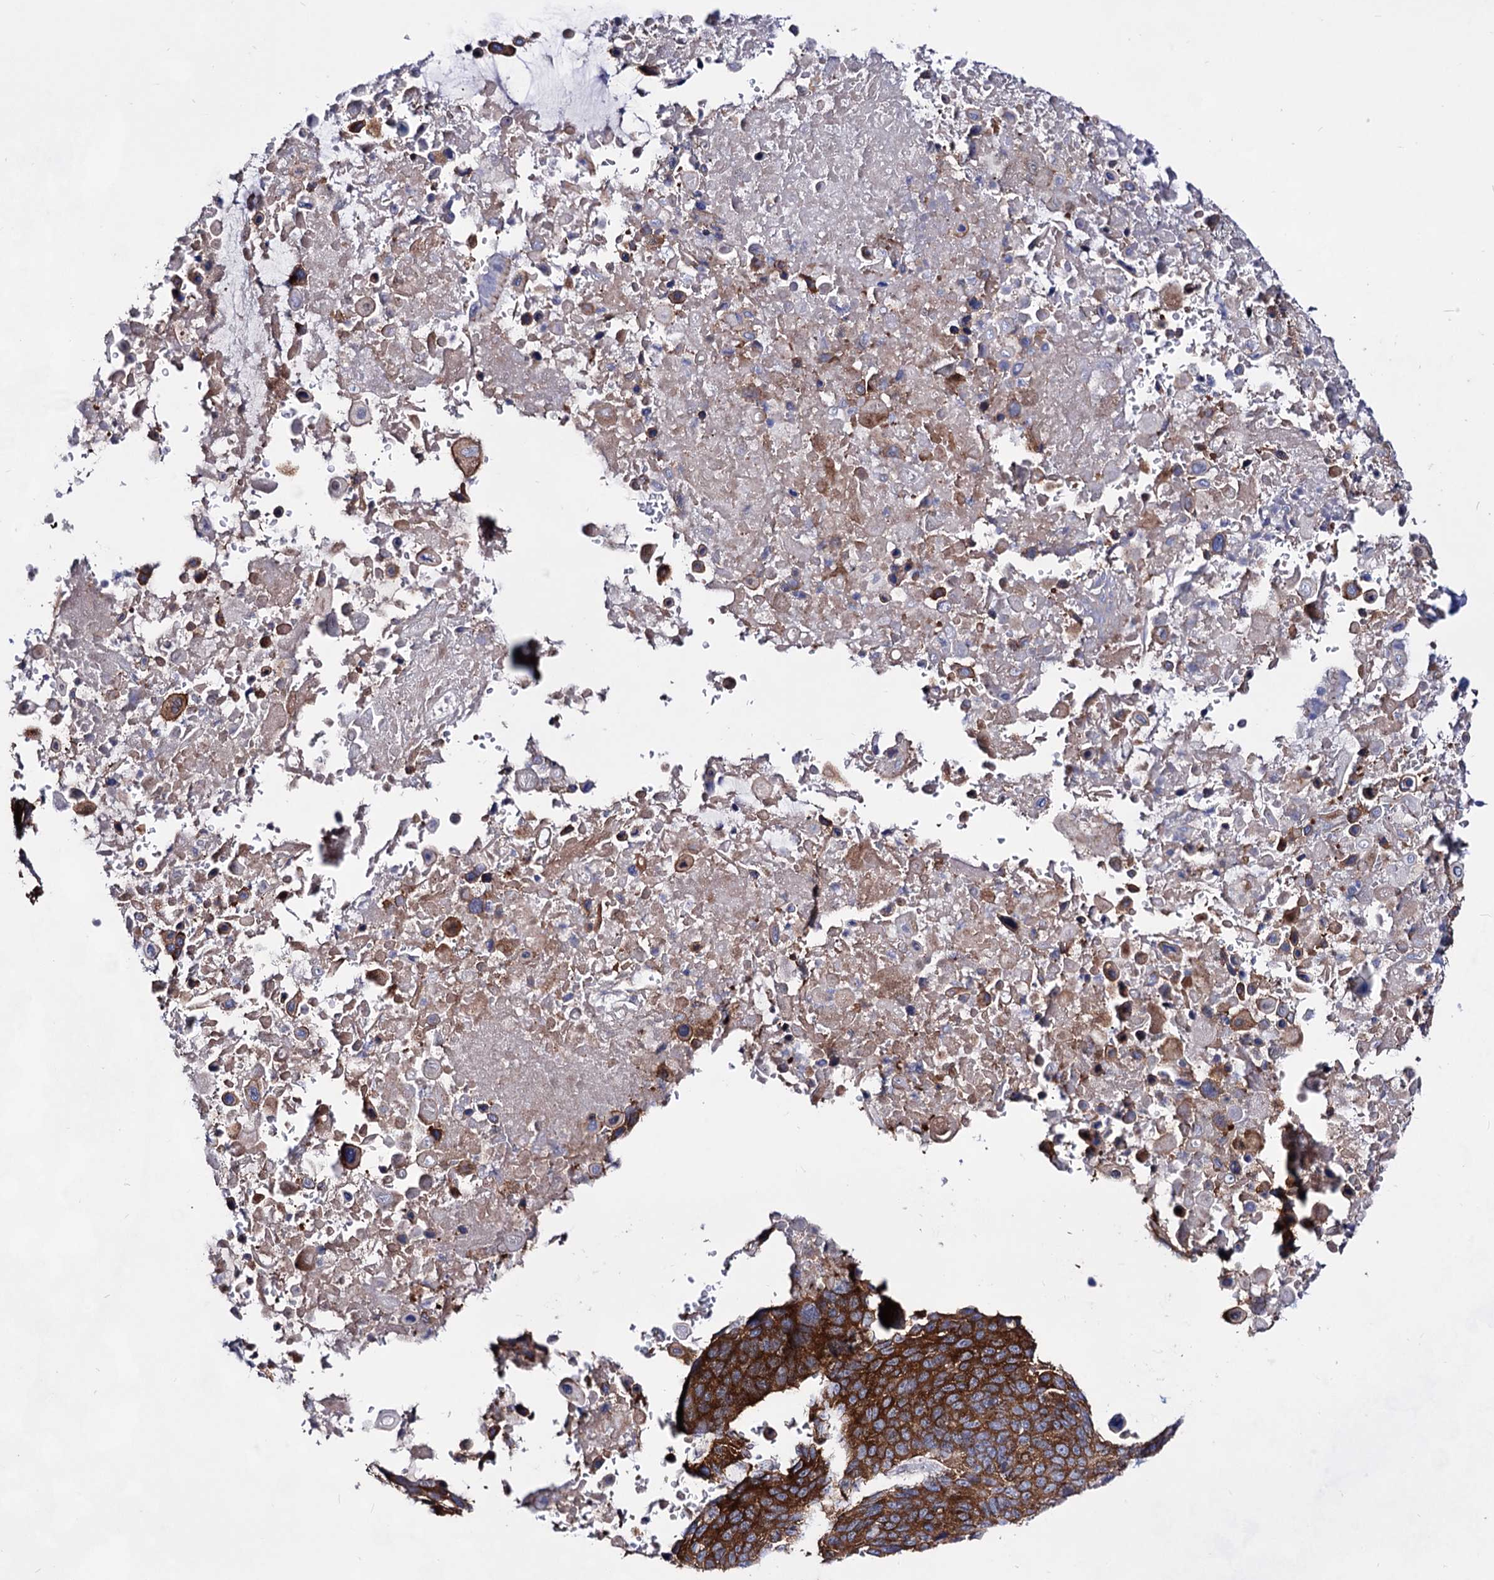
{"staining": {"intensity": "strong", "quantity": ">75%", "location": "cytoplasmic/membranous"}, "tissue": "lung cancer", "cell_type": "Tumor cells", "image_type": "cancer", "snomed": [{"axis": "morphology", "description": "Squamous cell carcinoma, NOS"}, {"axis": "topography", "description": "Lung"}], "caption": "DAB (3,3'-diaminobenzidine) immunohistochemical staining of squamous cell carcinoma (lung) reveals strong cytoplasmic/membranous protein positivity in approximately >75% of tumor cells. The protein is stained brown, and the nuclei are stained in blue (DAB IHC with brightfield microscopy, high magnification).", "gene": "PLIN1", "patient": {"sex": "male", "age": 66}}